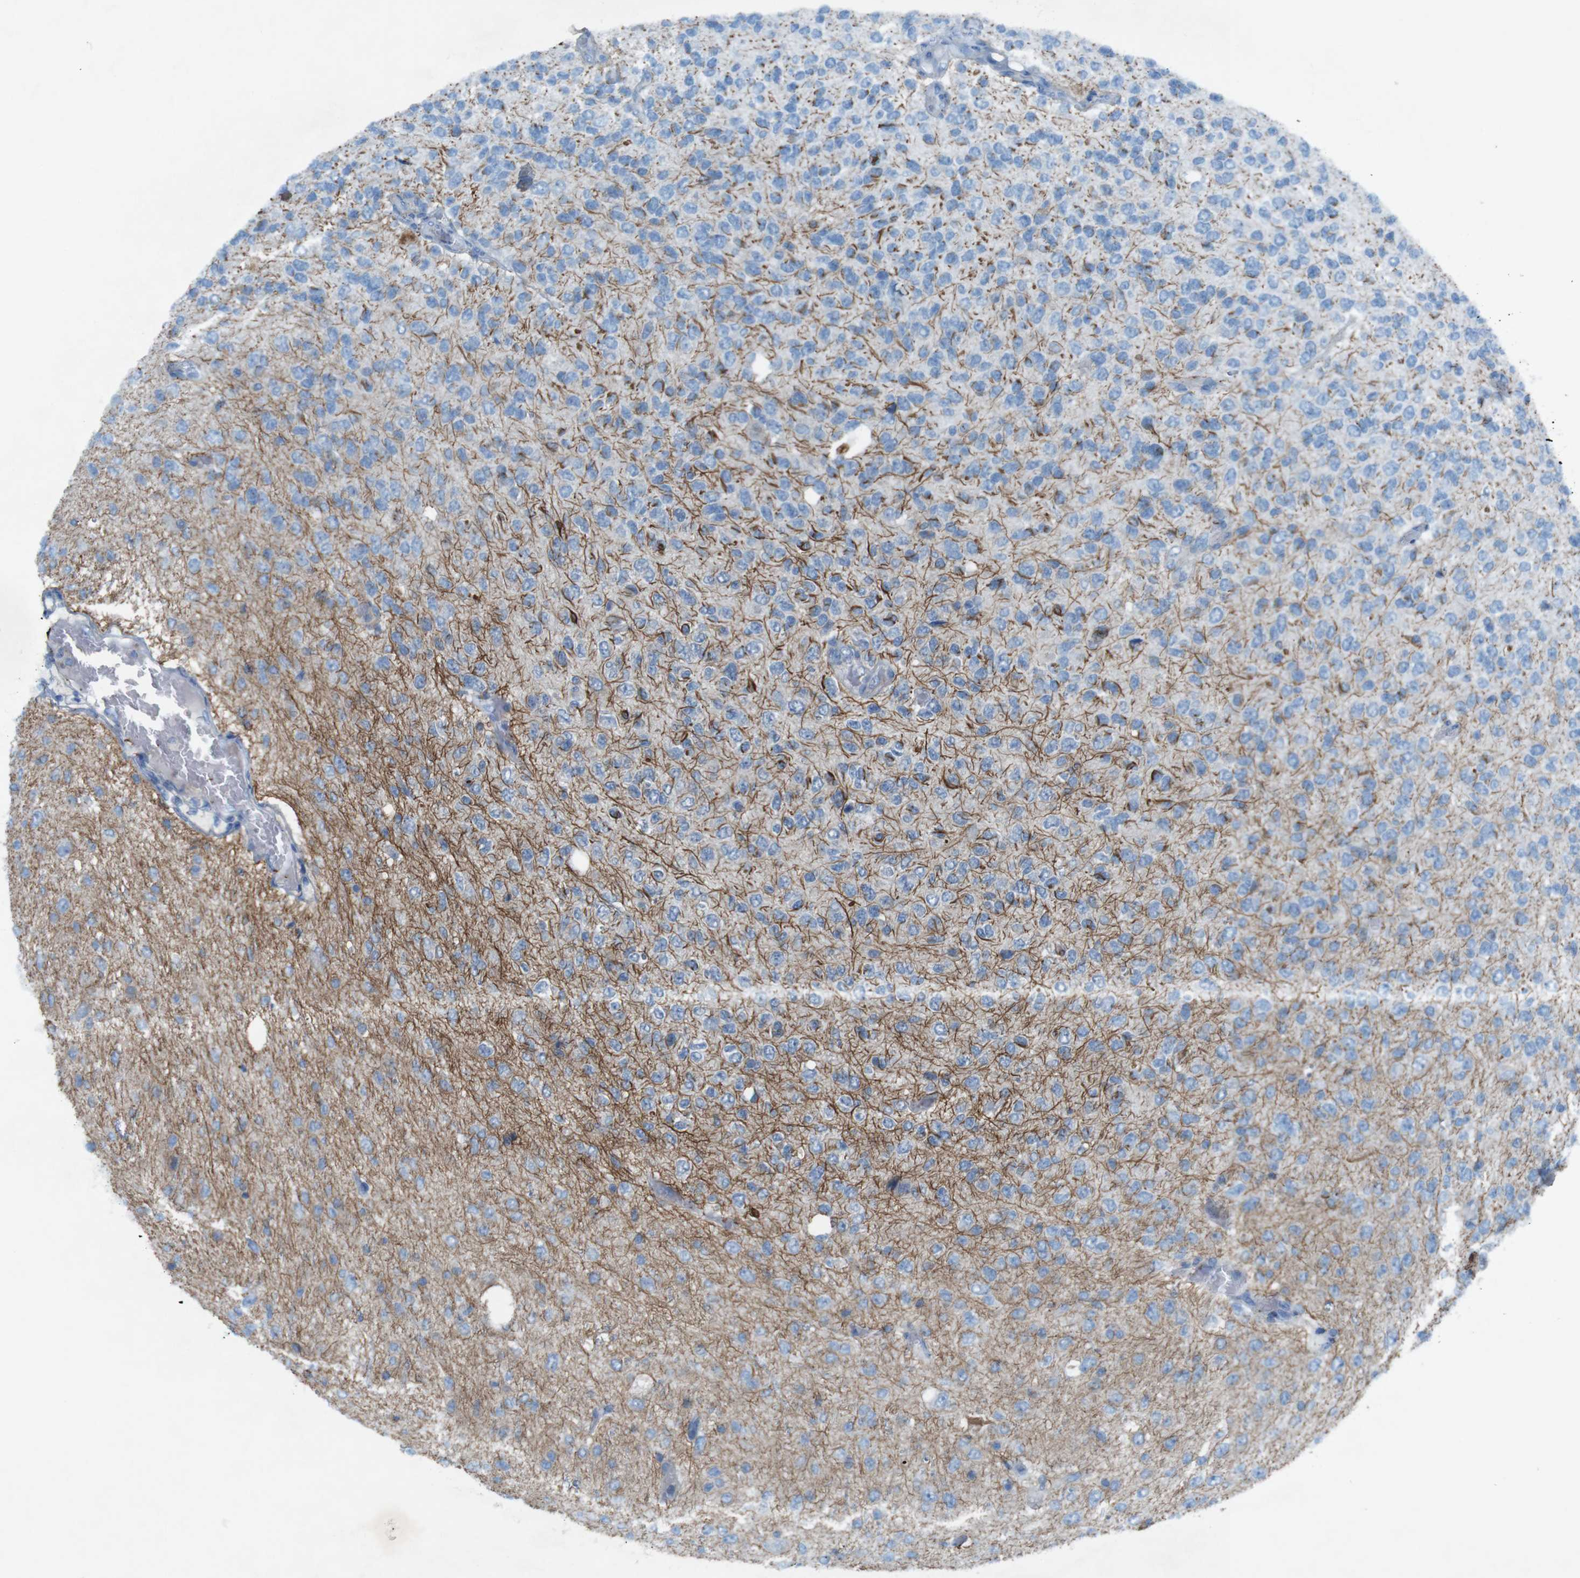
{"staining": {"intensity": "moderate", "quantity": "25%-75%", "location": "cytoplasmic/membranous"}, "tissue": "glioma", "cell_type": "Tumor cells", "image_type": "cancer", "snomed": [{"axis": "morphology", "description": "Glioma, malignant, High grade"}, {"axis": "topography", "description": "pancreas cauda"}], "caption": "Tumor cells reveal moderate cytoplasmic/membranous positivity in approximately 25%-75% of cells in malignant glioma (high-grade).", "gene": "MOGAT3", "patient": {"sex": "male", "age": 60}}